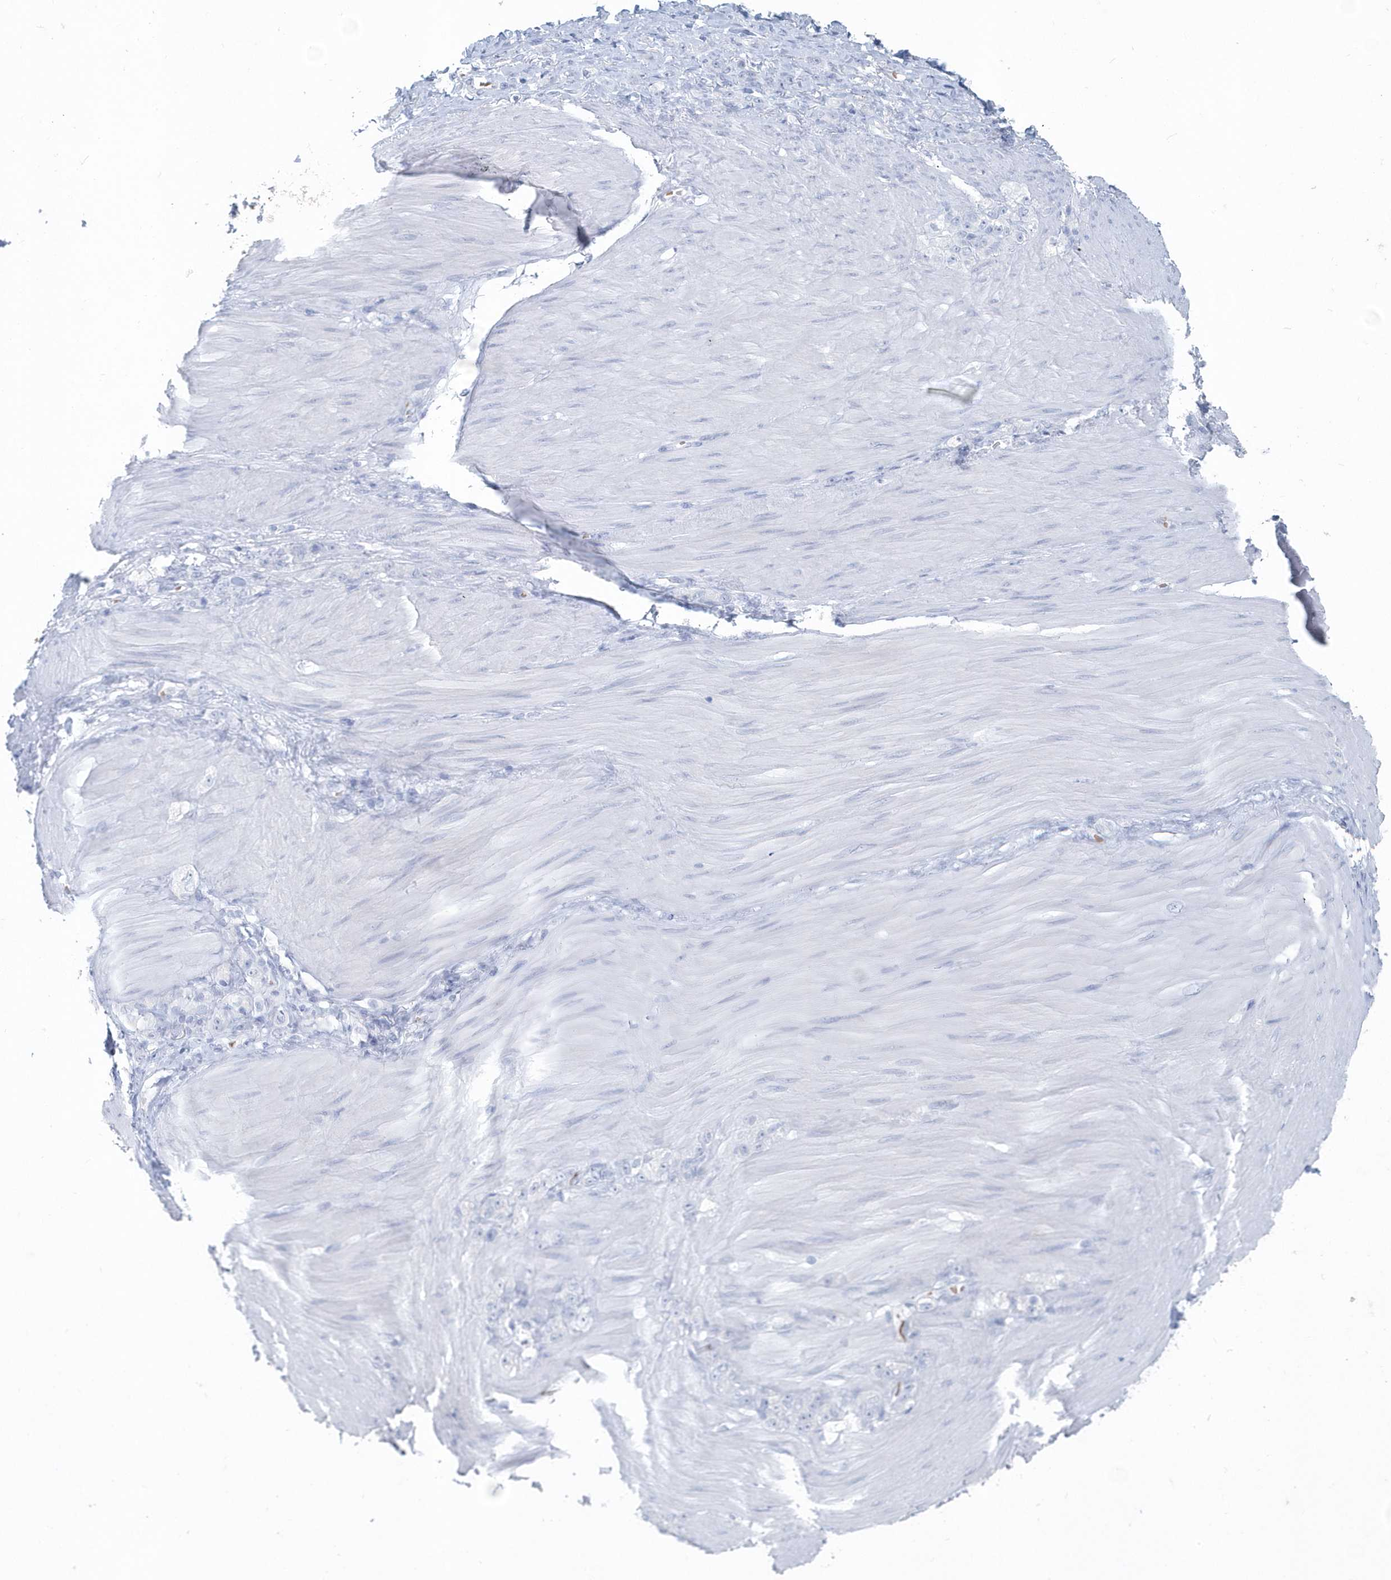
{"staining": {"intensity": "negative", "quantity": "none", "location": "none"}, "tissue": "stomach cancer", "cell_type": "Tumor cells", "image_type": "cancer", "snomed": [{"axis": "morphology", "description": "Normal tissue, NOS"}, {"axis": "morphology", "description": "Adenocarcinoma, NOS"}, {"axis": "topography", "description": "Stomach"}], "caption": "IHC photomicrograph of stomach cancer (adenocarcinoma) stained for a protein (brown), which shows no positivity in tumor cells.", "gene": "HBA2", "patient": {"sex": "male", "age": 82}}